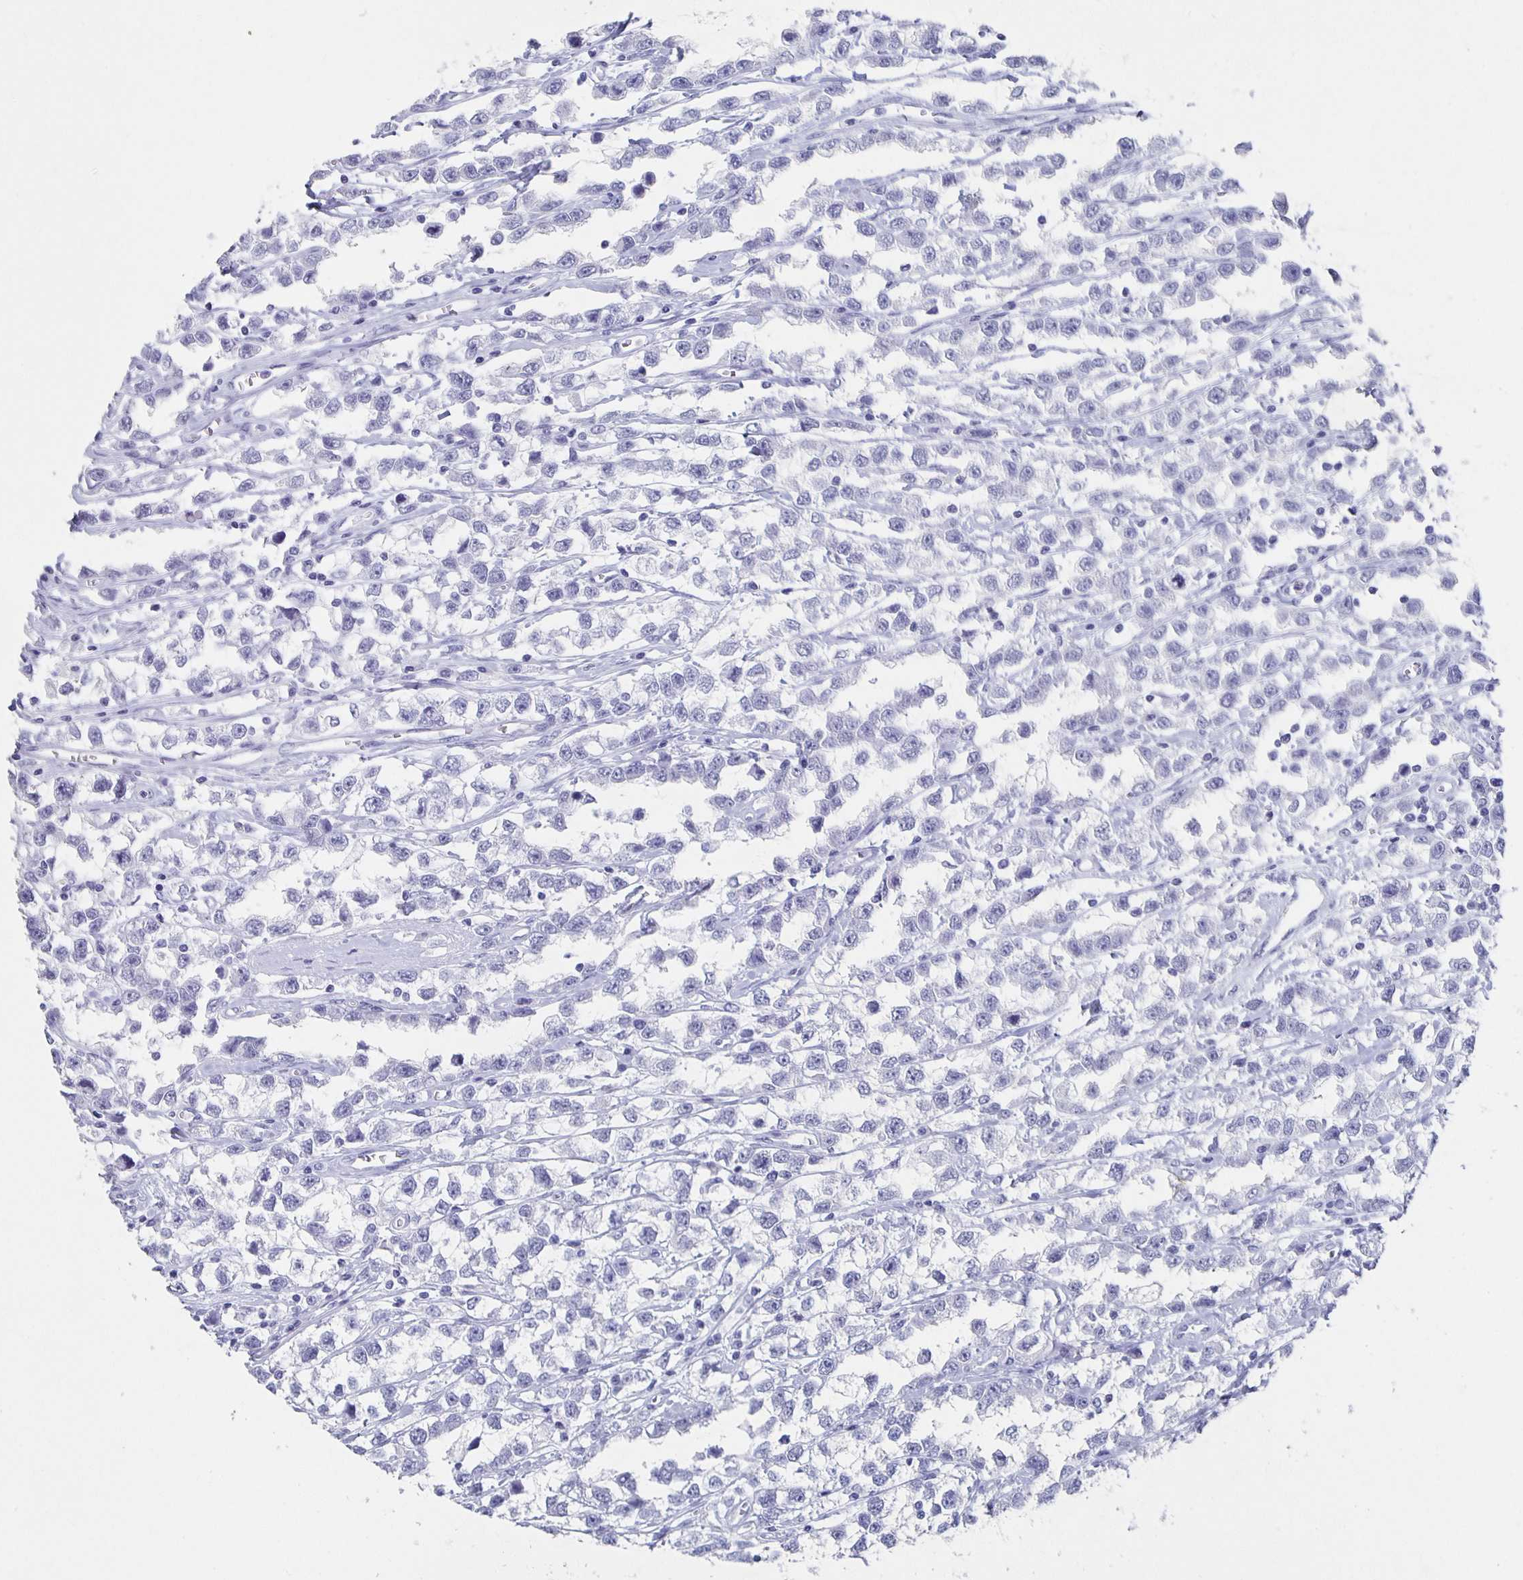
{"staining": {"intensity": "negative", "quantity": "none", "location": "none"}, "tissue": "testis cancer", "cell_type": "Tumor cells", "image_type": "cancer", "snomed": [{"axis": "morphology", "description": "Seminoma, NOS"}, {"axis": "topography", "description": "Testis"}], "caption": "A histopathology image of seminoma (testis) stained for a protein demonstrates no brown staining in tumor cells.", "gene": "SLC34A2", "patient": {"sex": "male", "age": 34}}